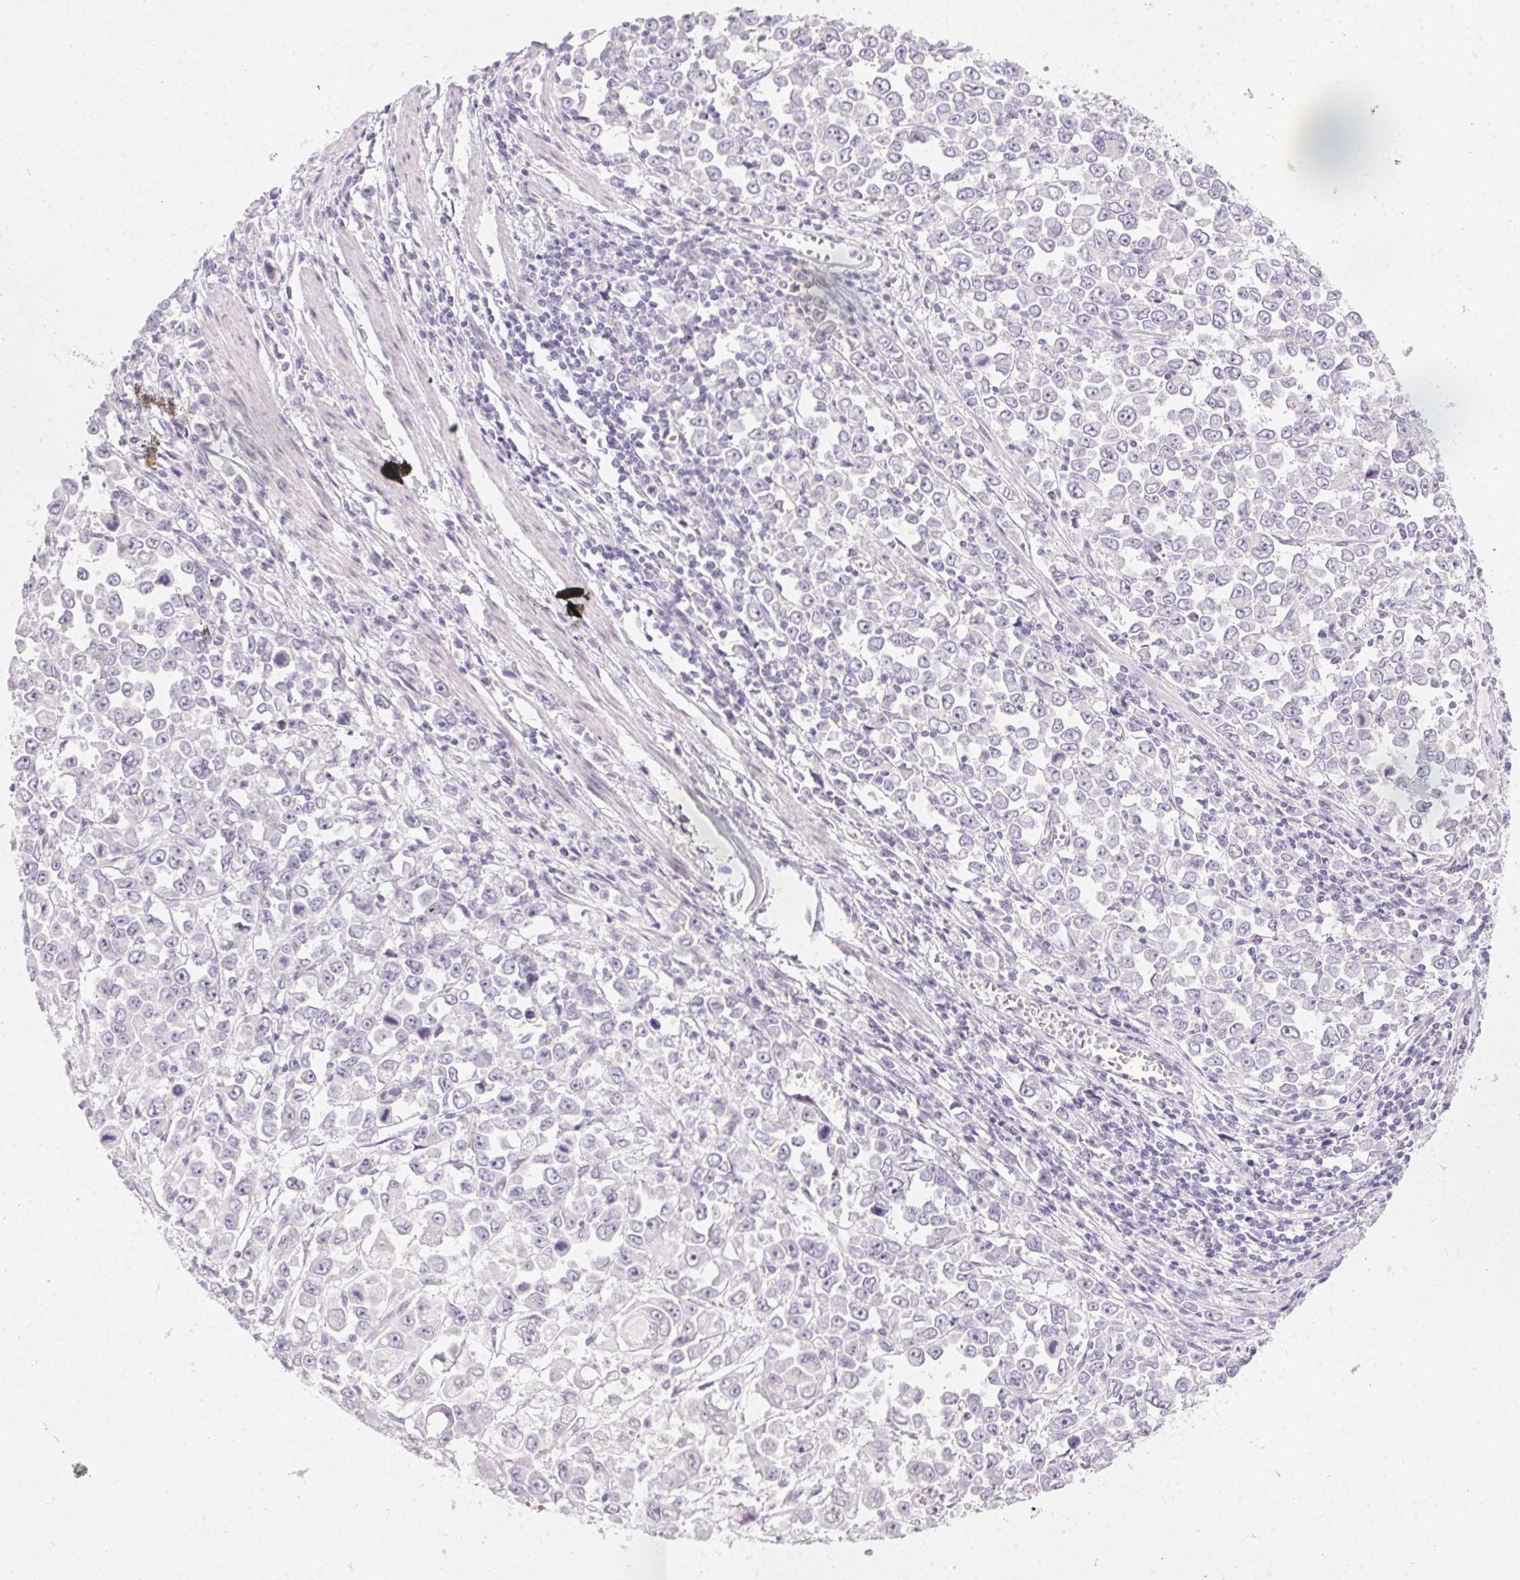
{"staining": {"intensity": "negative", "quantity": "none", "location": "none"}, "tissue": "stomach cancer", "cell_type": "Tumor cells", "image_type": "cancer", "snomed": [{"axis": "morphology", "description": "Adenocarcinoma, NOS"}, {"axis": "topography", "description": "Stomach, upper"}], "caption": "An immunohistochemistry (IHC) micrograph of stomach adenocarcinoma is shown. There is no staining in tumor cells of stomach adenocarcinoma. (Brightfield microscopy of DAB immunohistochemistry (IHC) at high magnification).", "gene": "MORC1", "patient": {"sex": "male", "age": 70}}